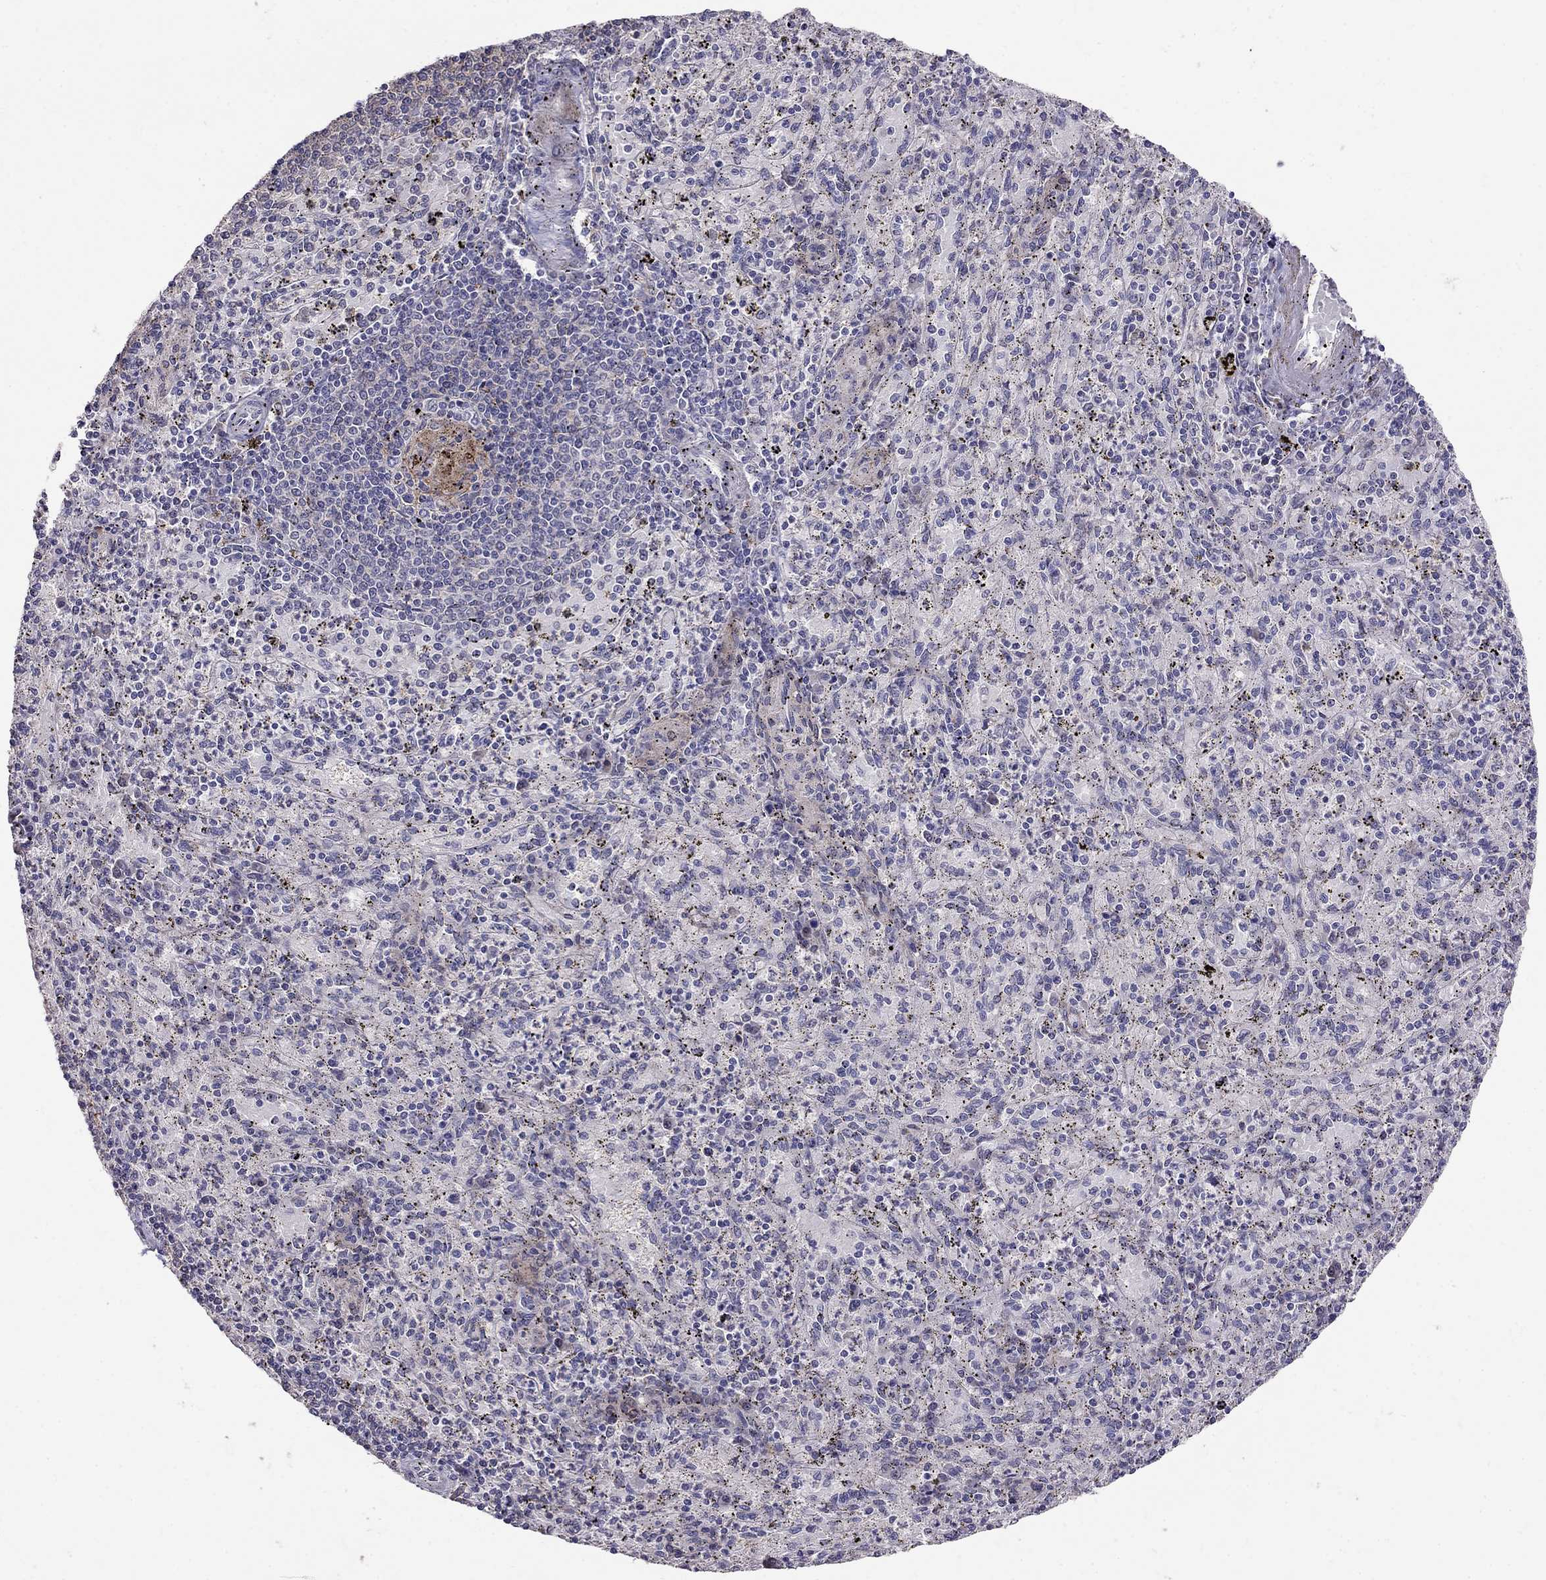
{"staining": {"intensity": "weak", "quantity": "<25%", "location": "cytoplasmic/membranous"}, "tissue": "spleen", "cell_type": "Cells in red pulp", "image_type": "normal", "snomed": [{"axis": "morphology", "description": "Normal tissue, NOS"}, {"axis": "topography", "description": "Spleen"}], "caption": "Histopathology image shows no protein positivity in cells in red pulp of benign spleen.", "gene": "MAGEB4", "patient": {"sex": "male", "age": 60}}